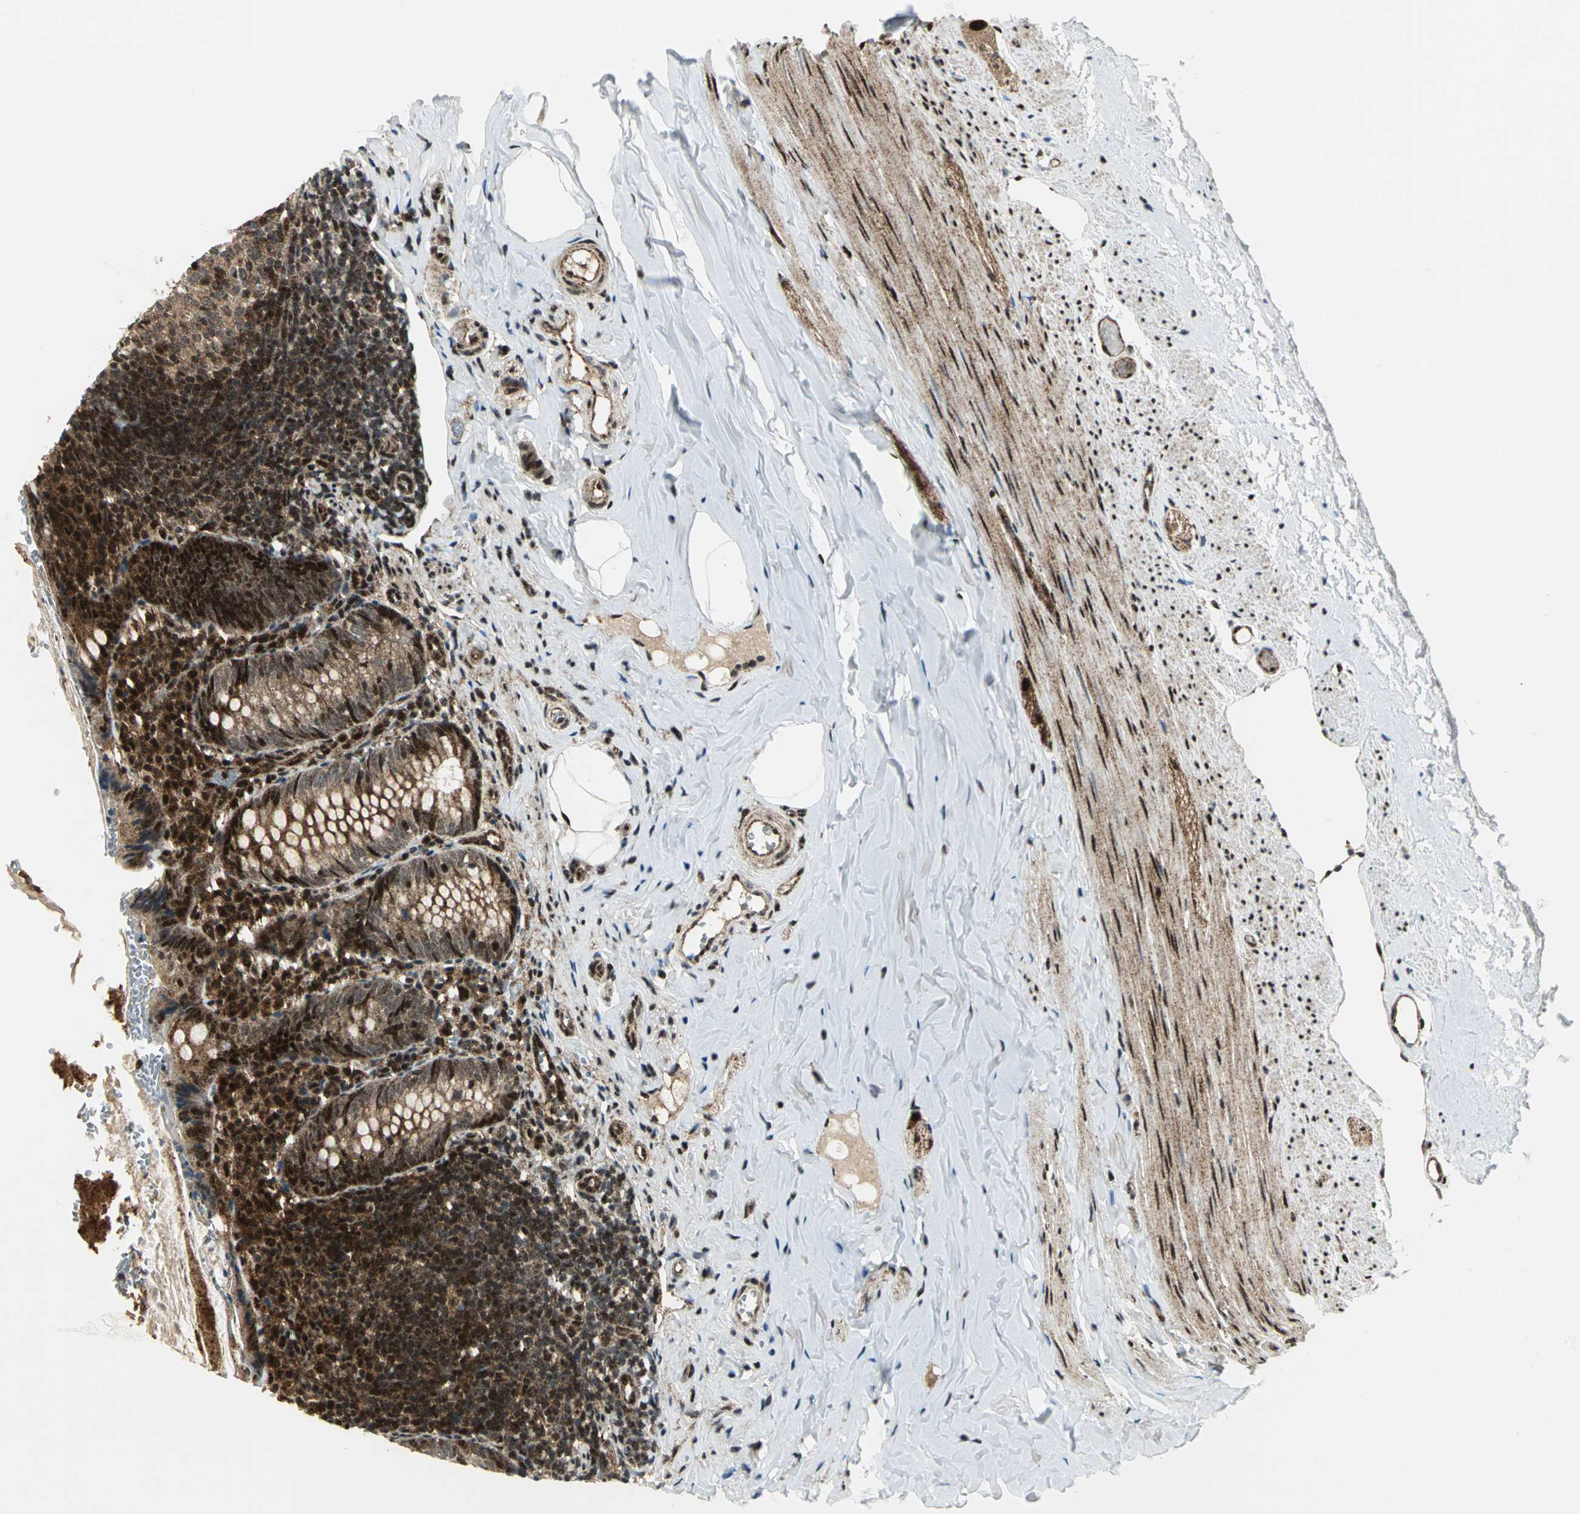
{"staining": {"intensity": "strong", "quantity": ">75%", "location": "cytoplasmic/membranous,nuclear"}, "tissue": "appendix", "cell_type": "Glandular cells", "image_type": "normal", "snomed": [{"axis": "morphology", "description": "Normal tissue, NOS"}, {"axis": "topography", "description": "Appendix"}], "caption": "Immunohistochemical staining of benign appendix displays >75% levels of strong cytoplasmic/membranous,nuclear protein staining in about >75% of glandular cells. (DAB (3,3'-diaminobenzidine) = brown stain, brightfield microscopy at high magnification).", "gene": "COPS5", "patient": {"sex": "female", "age": 10}}